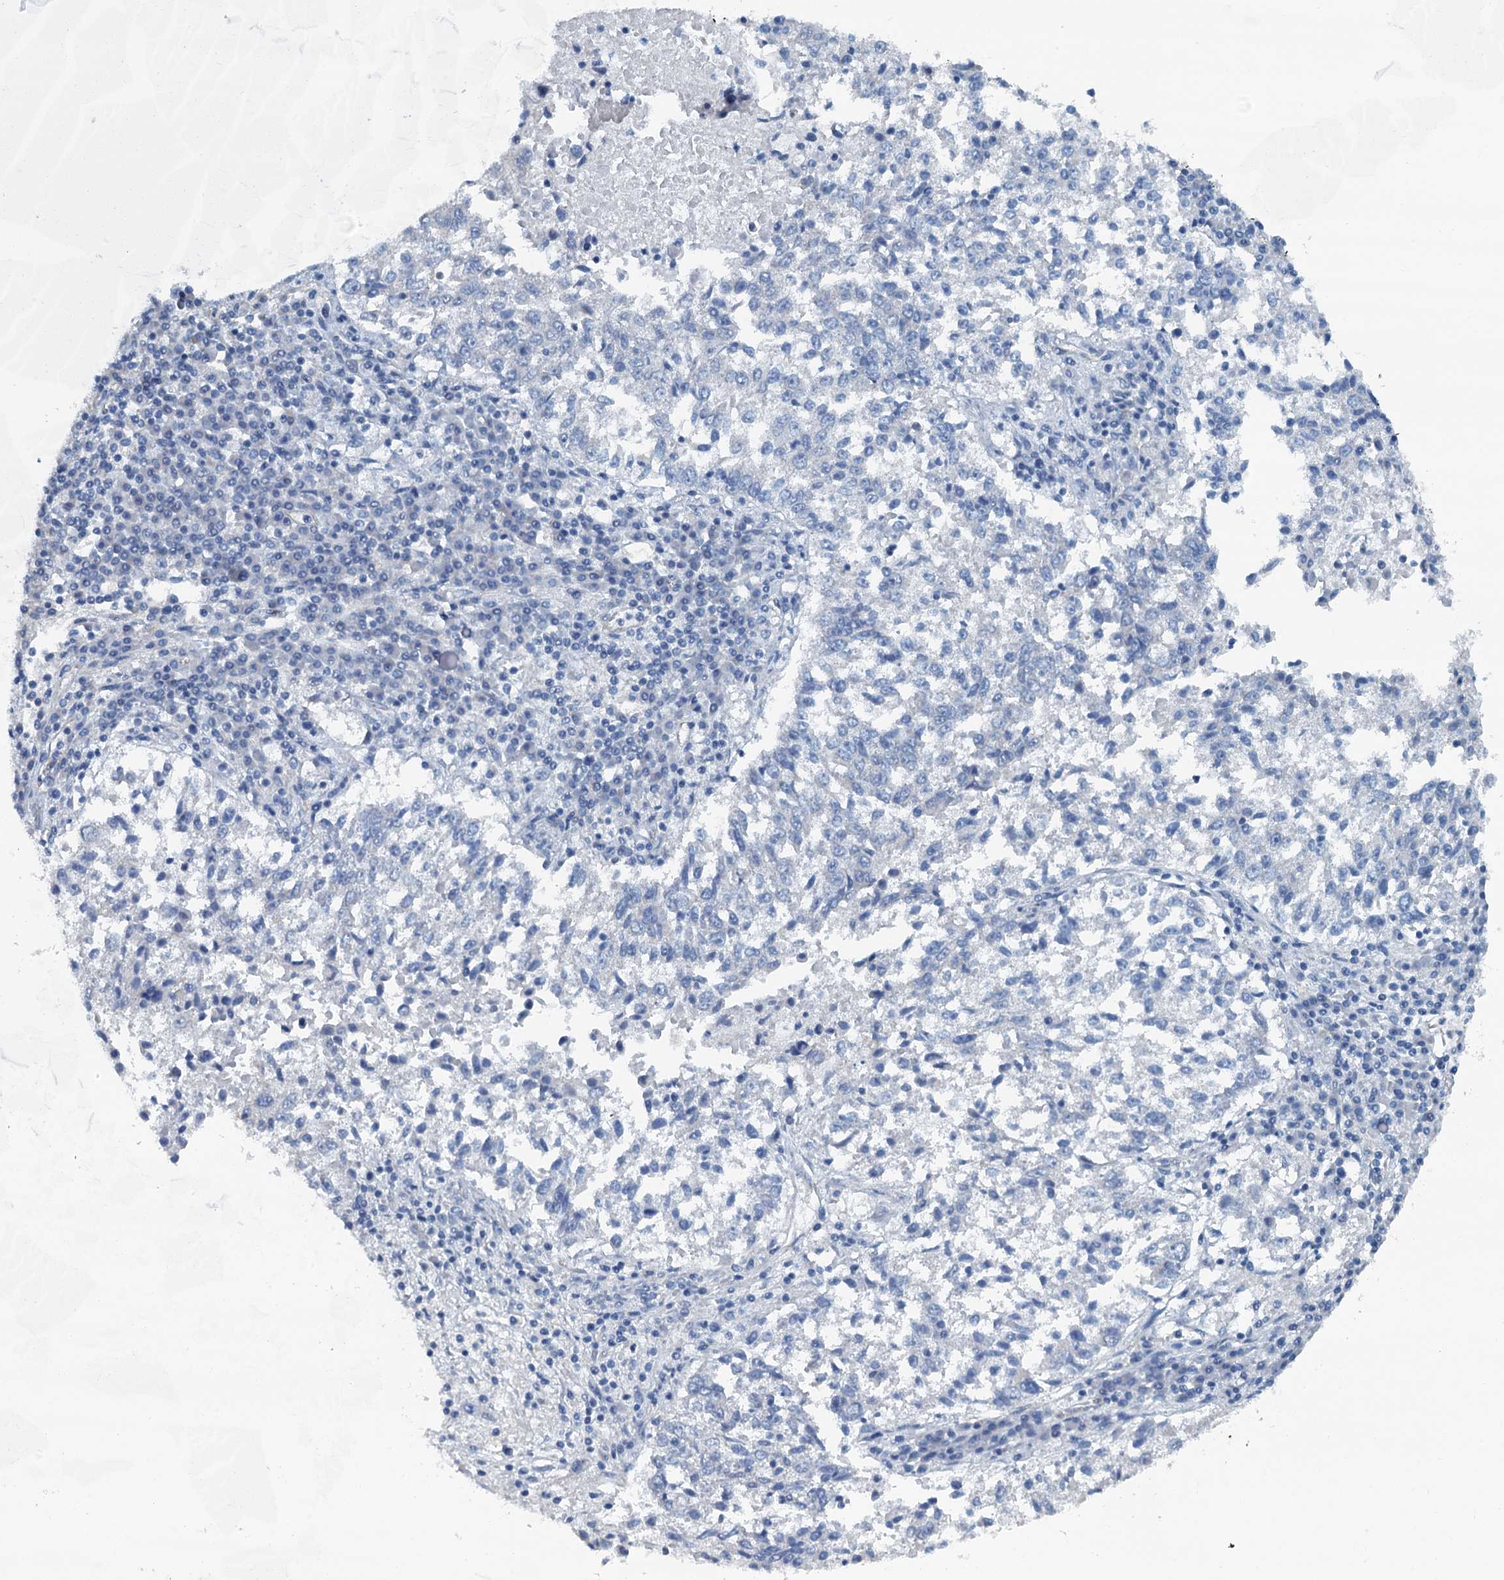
{"staining": {"intensity": "negative", "quantity": "none", "location": "none"}, "tissue": "lung cancer", "cell_type": "Tumor cells", "image_type": "cancer", "snomed": [{"axis": "morphology", "description": "Squamous cell carcinoma, NOS"}, {"axis": "topography", "description": "Lung"}], "caption": "This is an immunohistochemistry image of human lung squamous cell carcinoma. There is no positivity in tumor cells.", "gene": "GFOD2", "patient": {"sex": "male", "age": 73}}